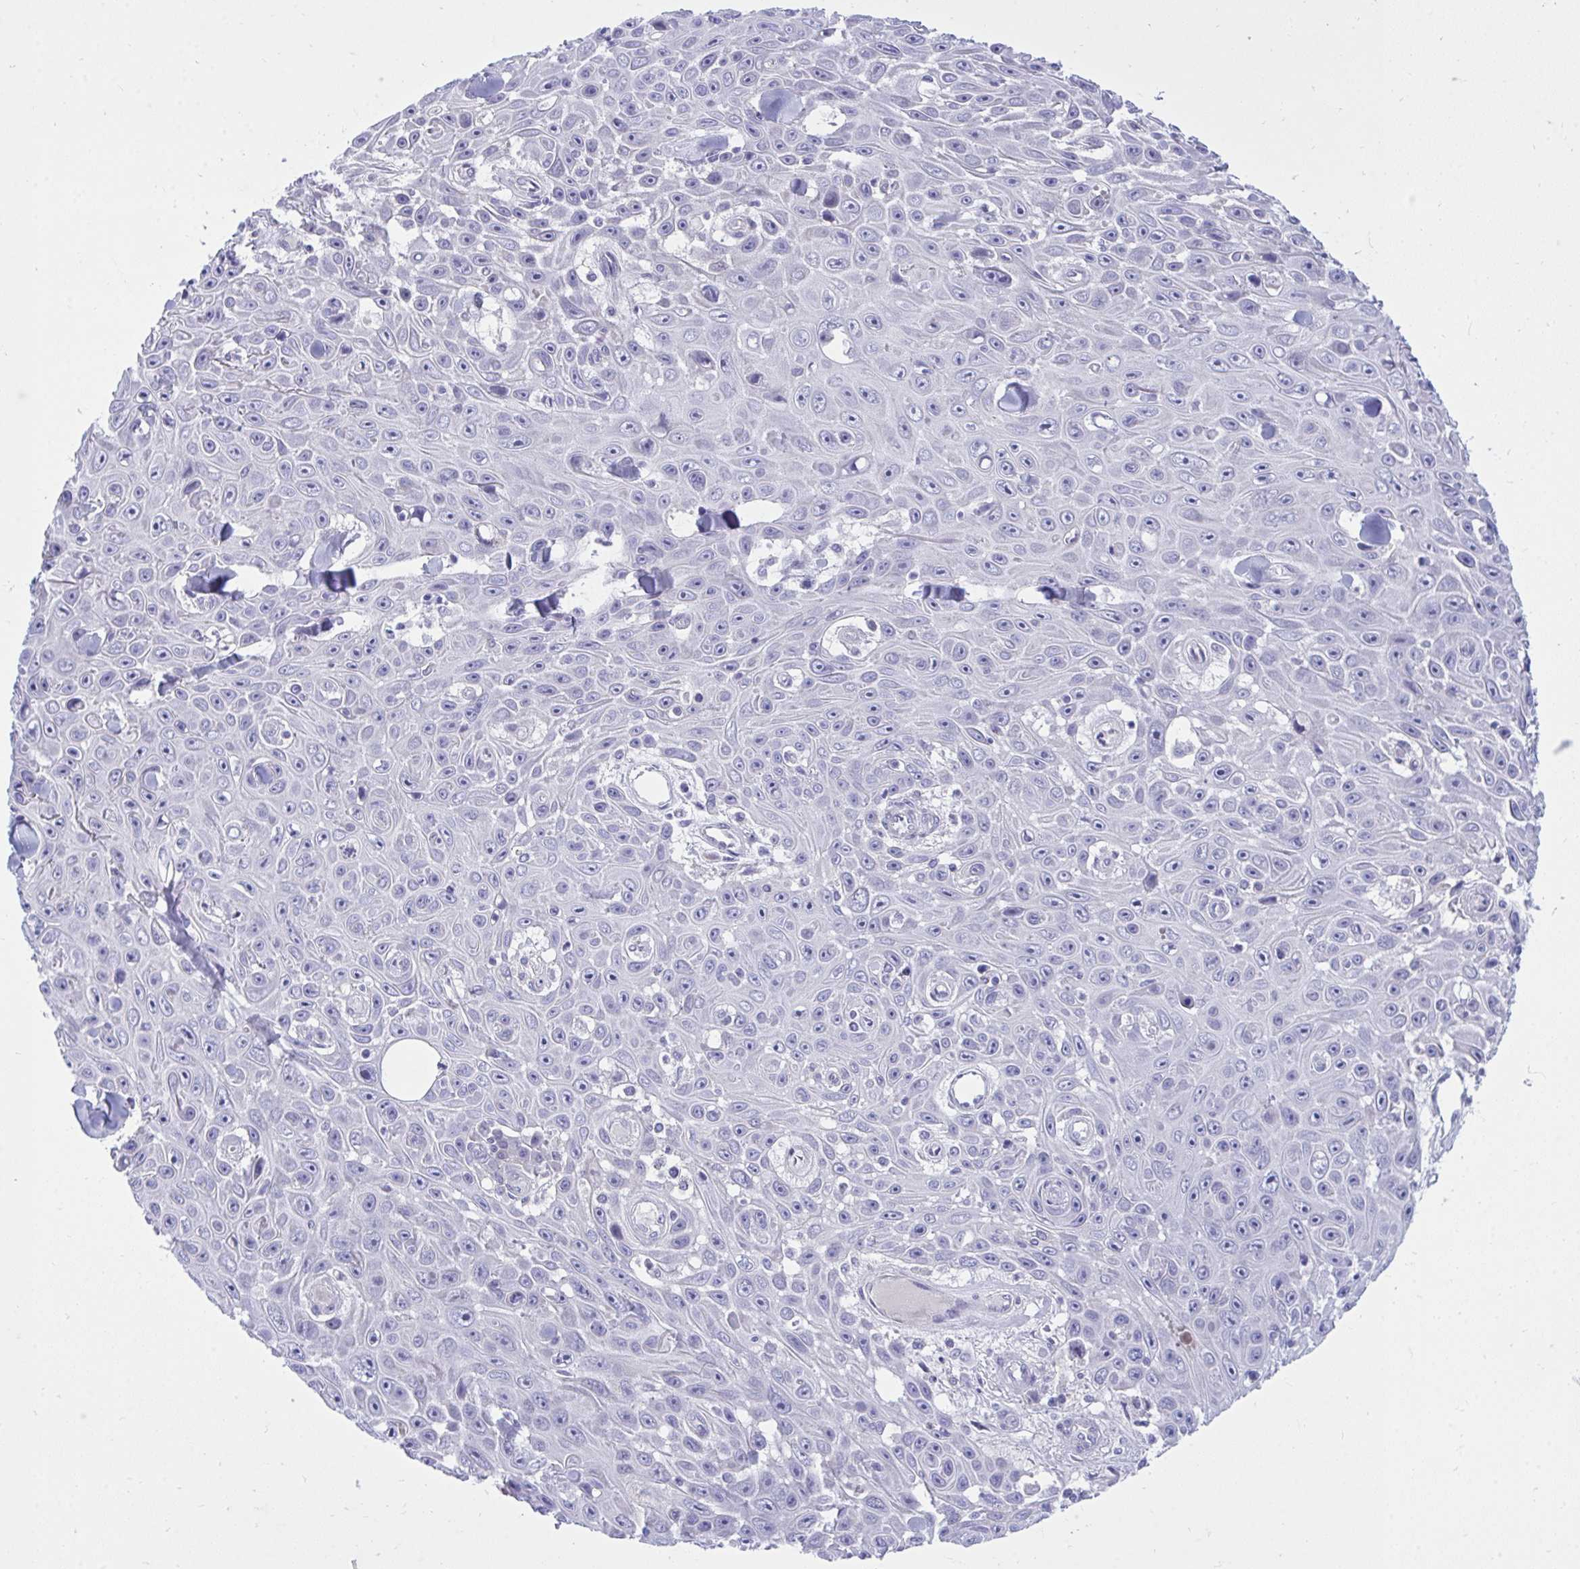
{"staining": {"intensity": "negative", "quantity": "none", "location": "none"}, "tissue": "skin cancer", "cell_type": "Tumor cells", "image_type": "cancer", "snomed": [{"axis": "morphology", "description": "Squamous cell carcinoma, NOS"}, {"axis": "topography", "description": "Skin"}], "caption": "Immunohistochemistry histopathology image of neoplastic tissue: skin cancer stained with DAB exhibits no significant protein expression in tumor cells.", "gene": "MED9", "patient": {"sex": "male", "age": 82}}